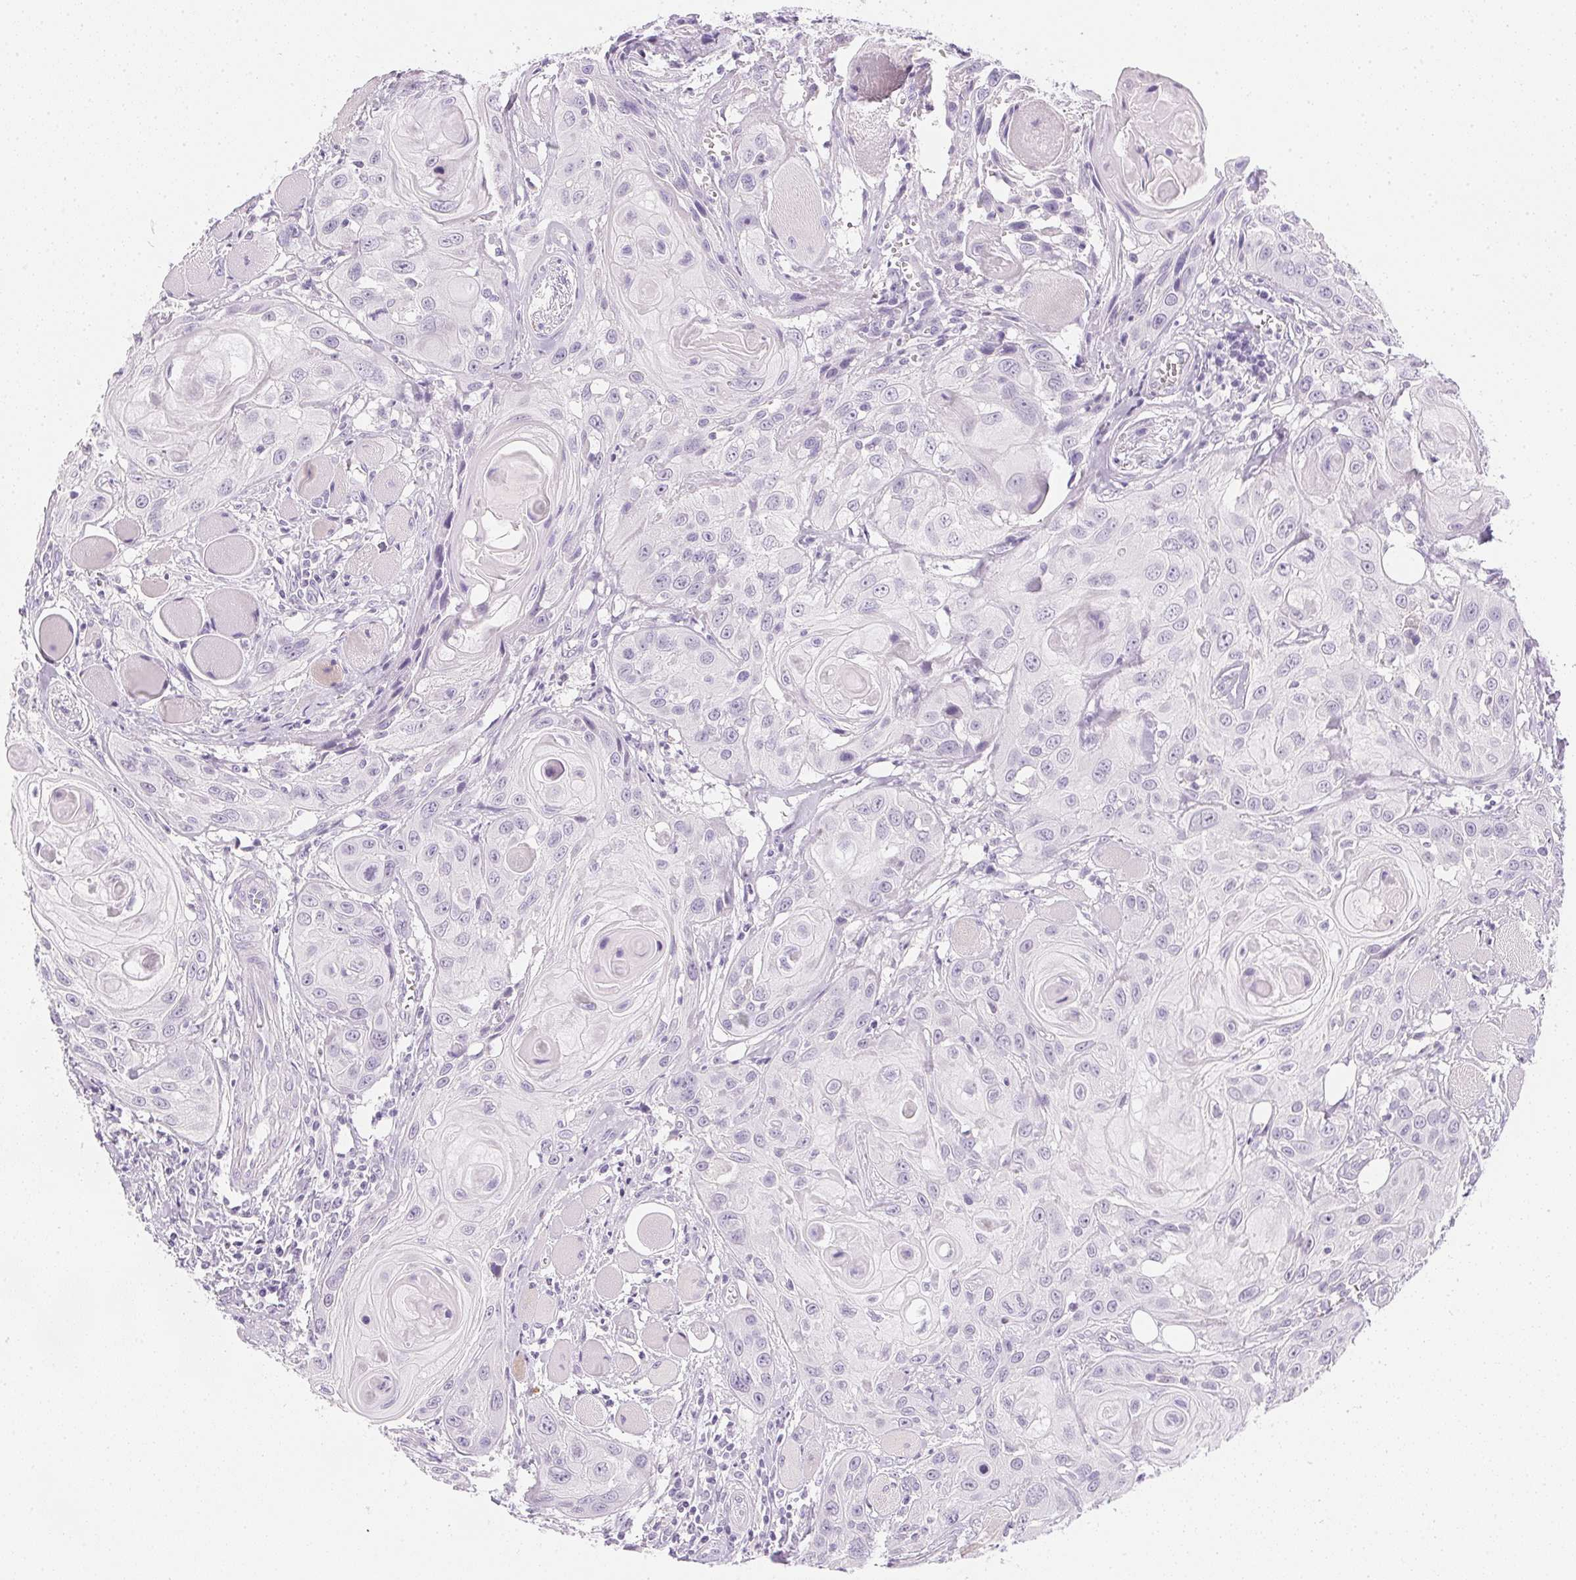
{"staining": {"intensity": "negative", "quantity": "none", "location": "none"}, "tissue": "head and neck cancer", "cell_type": "Tumor cells", "image_type": "cancer", "snomed": [{"axis": "morphology", "description": "Squamous cell carcinoma, NOS"}, {"axis": "topography", "description": "Oral tissue"}, {"axis": "topography", "description": "Head-Neck"}], "caption": "This is an immunohistochemistry (IHC) micrograph of human head and neck squamous cell carcinoma. There is no expression in tumor cells.", "gene": "PPY", "patient": {"sex": "male", "age": 58}}